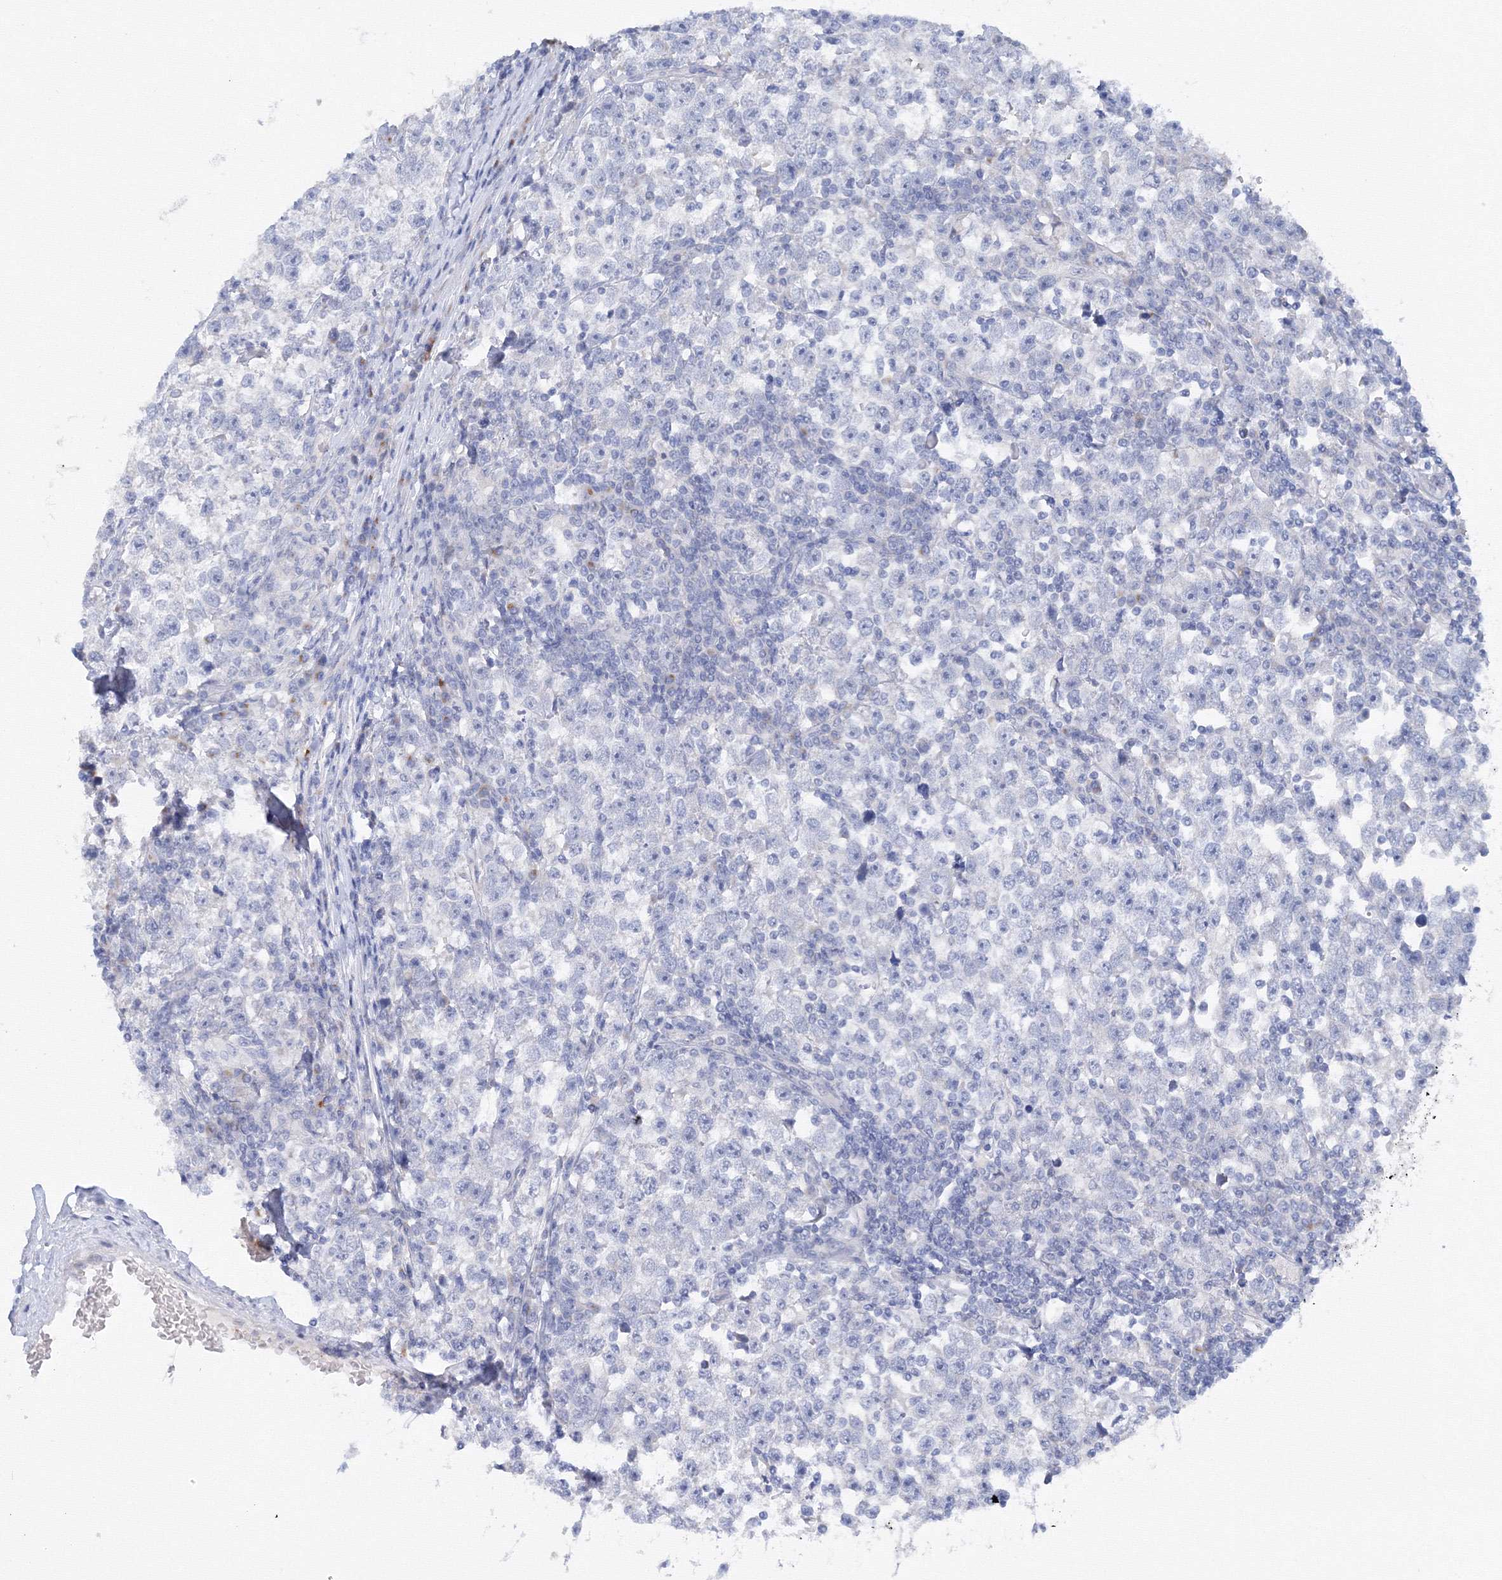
{"staining": {"intensity": "negative", "quantity": "none", "location": "none"}, "tissue": "testis cancer", "cell_type": "Tumor cells", "image_type": "cancer", "snomed": [{"axis": "morphology", "description": "Normal tissue, NOS"}, {"axis": "morphology", "description": "Seminoma, NOS"}, {"axis": "topography", "description": "Testis"}], "caption": "This is a image of IHC staining of seminoma (testis), which shows no staining in tumor cells.", "gene": "TAMM41", "patient": {"sex": "male", "age": 43}}